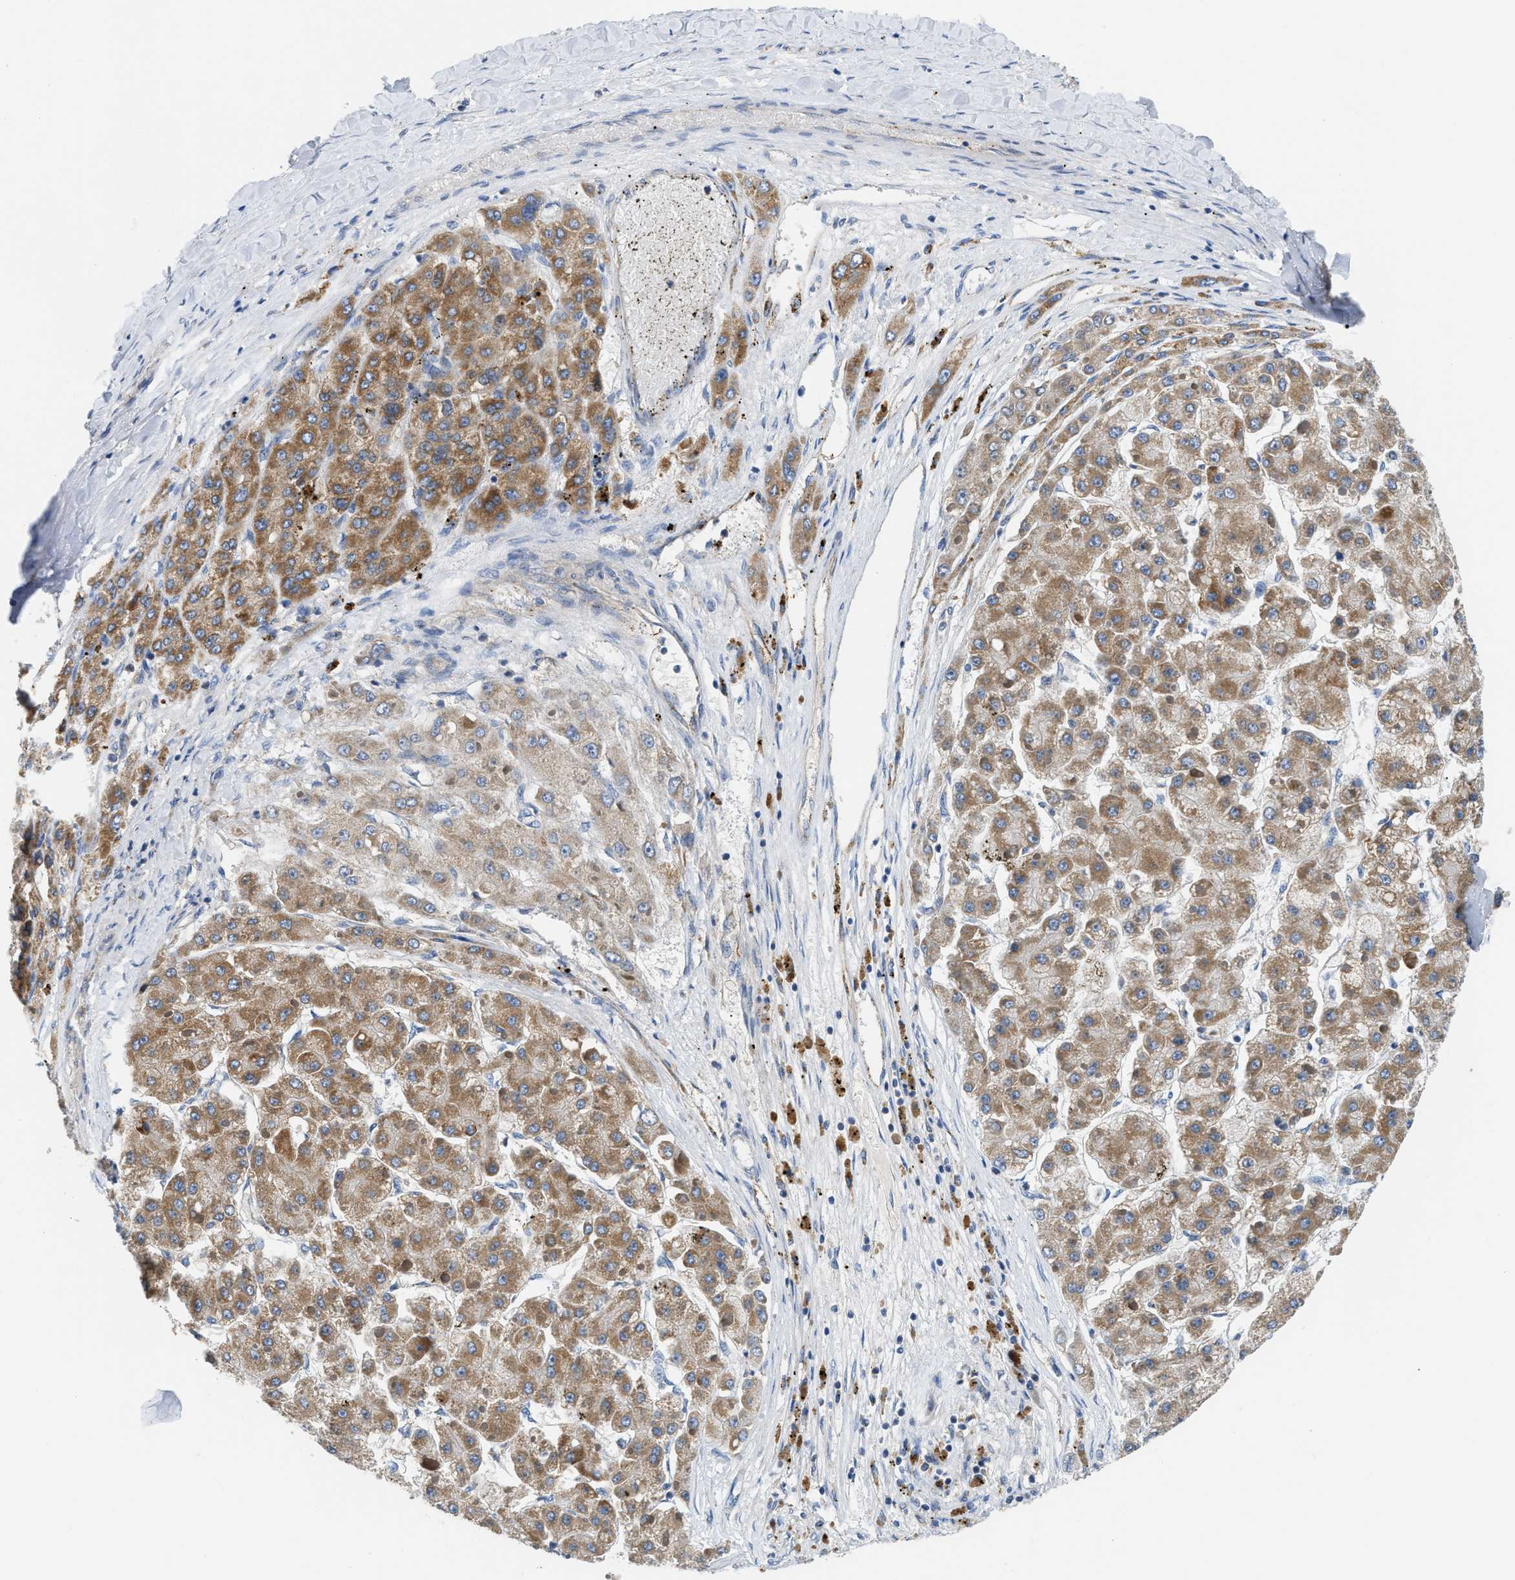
{"staining": {"intensity": "moderate", "quantity": "25%-75%", "location": "cytoplasmic/membranous"}, "tissue": "liver cancer", "cell_type": "Tumor cells", "image_type": "cancer", "snomed": [{"axis": "morphology", "description": "Carcinoma, Hepatocellular, NOS"}, {"axis": "topography", "description": "Liver"}], "caption": "This image reveals immunohistochemistry (IHC) staining of liver cancer (hepatocellular carcinoma), with medium moderate cytoplasmic/membranous expression in approximately 25%-75% of tumor cells.", "gene": "CCM2", "patient": {"sex": "female", "age": 73}}